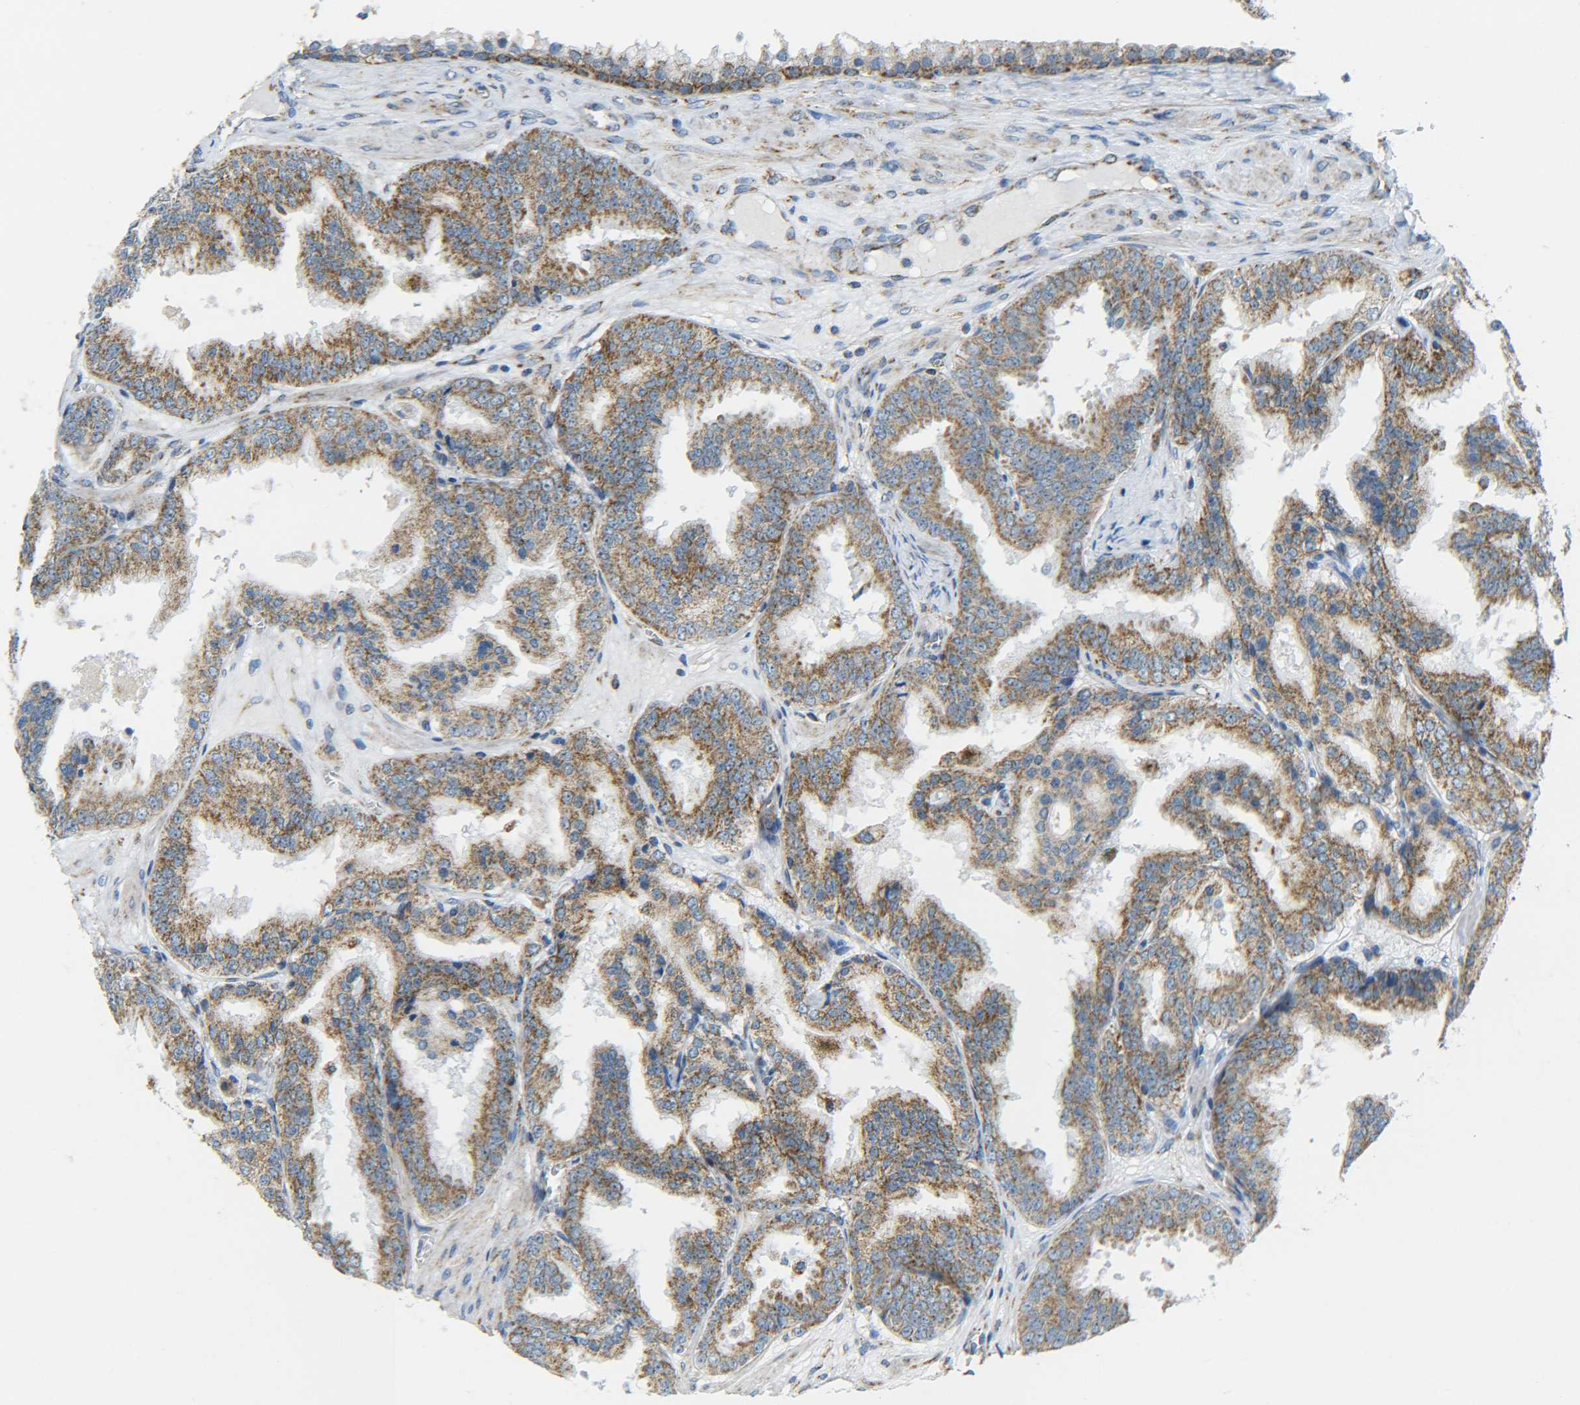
{"staining": {"intensity": "moderate", "quantity": ">75%", "location": "cytoplasmic/membranous"}, "tissue": "prostate cancer", "cell_type": "Tumor cells", "image_type": "cancer", "snomed": [{"axis": "morphology", "description": "Adenocarcinoma, High grade"}, {"axis": "topography", "description": "Prostate"}], "caption": "Prostate cancer (adenocarcinoma (high-grade)) stained with a brown dye reveals moderate cytoplasmic/membranous positive staining in about >75% of tumor cells.", "gene": "CYB5R1", "patient": {"sex": "male", "age": 61}}